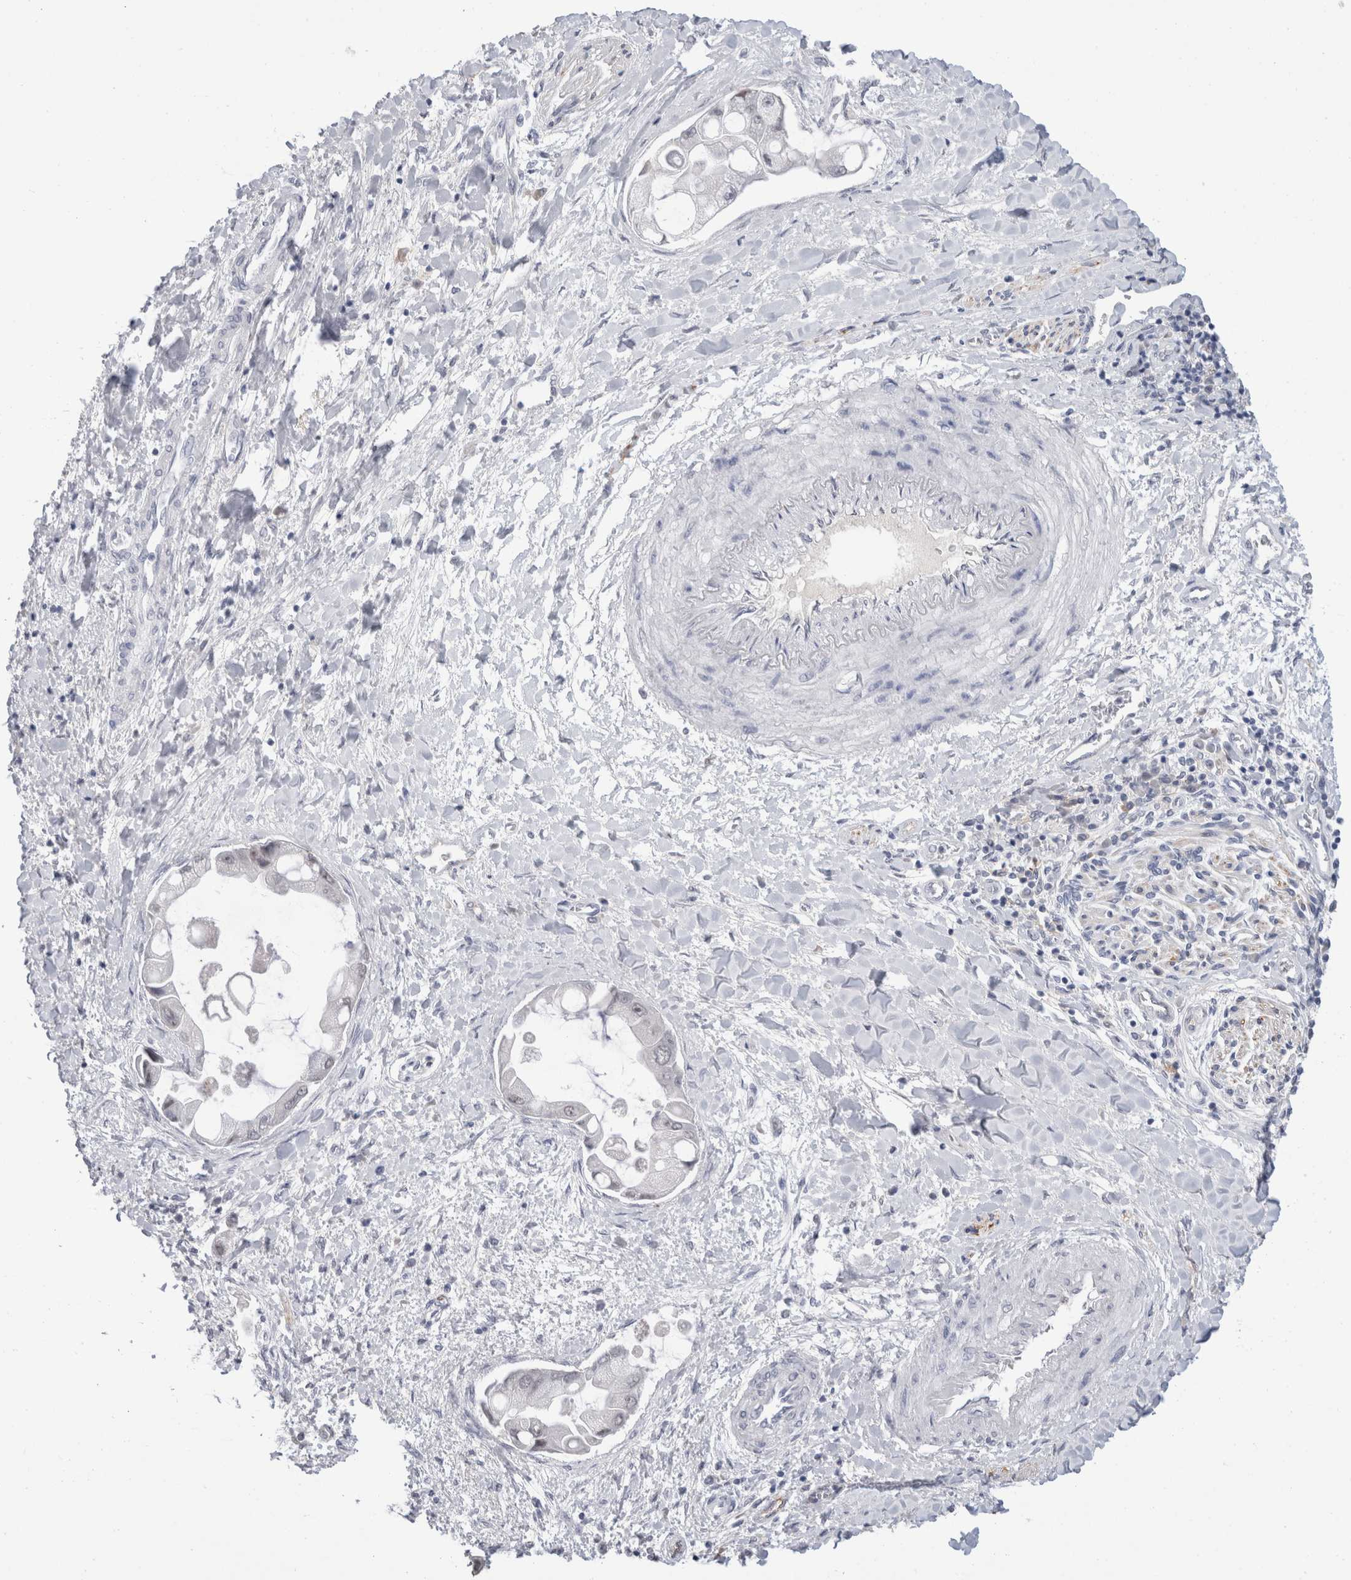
{"staining": {"intensity": "negative", "quantity": "none", "location": "none"}, "tissue": "liver cancer", "cell_type": "Tumor cells", "image_type": "cancer", "snomed": [{"axis": "morphology", "description": "Cholangiocarcinoma"}, {"axis": "topography", "description": "Liver"}], "caption": "Liver cholangiocarcinoma was stained to show a protein in brown. There is no significant staining in tumor cells.", "gene": "CADM3", "patient": {"sex": "male", "age": 50}}